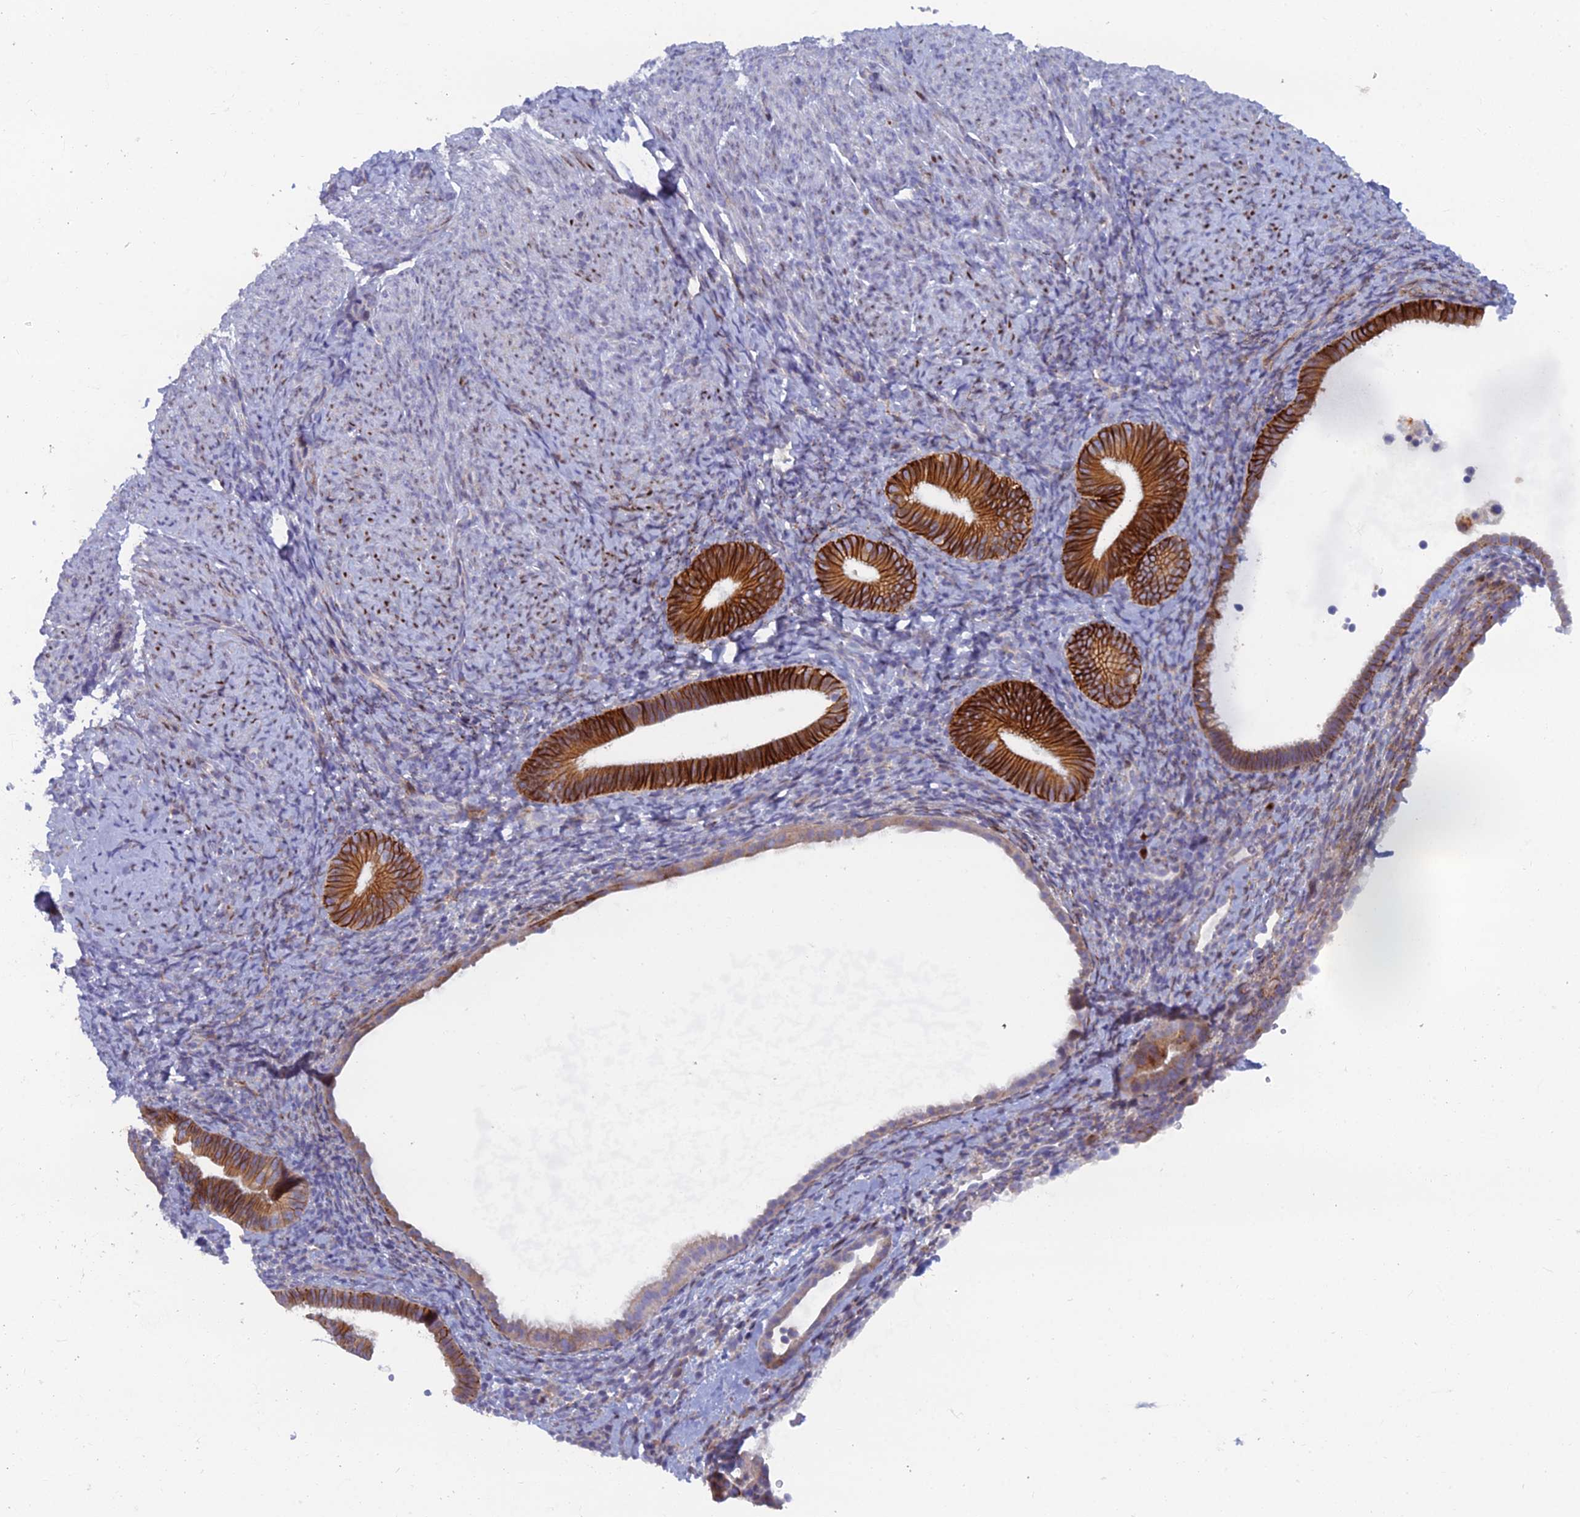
{"staining": {"intensity": "negative", "quantity": "none", "location": "none"}, "tissue": "endometrium", "cell_type": "Cells in endometrial stroma", "image_type": "normal", "snomed": [{"axis": "morphology", "description": "Normal tissue, NOS"}, {"axis": "topography", "description": "Endometrium"}], "caption": "DAB immunohistochemical staining of unremarkable endometrium shows no significant expression in cells in endometrial stroma. Brightfield microscopy of IHC stained with DAB (brown) and hematoxylin (blue), captured at high magnification.", "gene": "B9D2", "patient": {"sex": "female", "age": 65}}